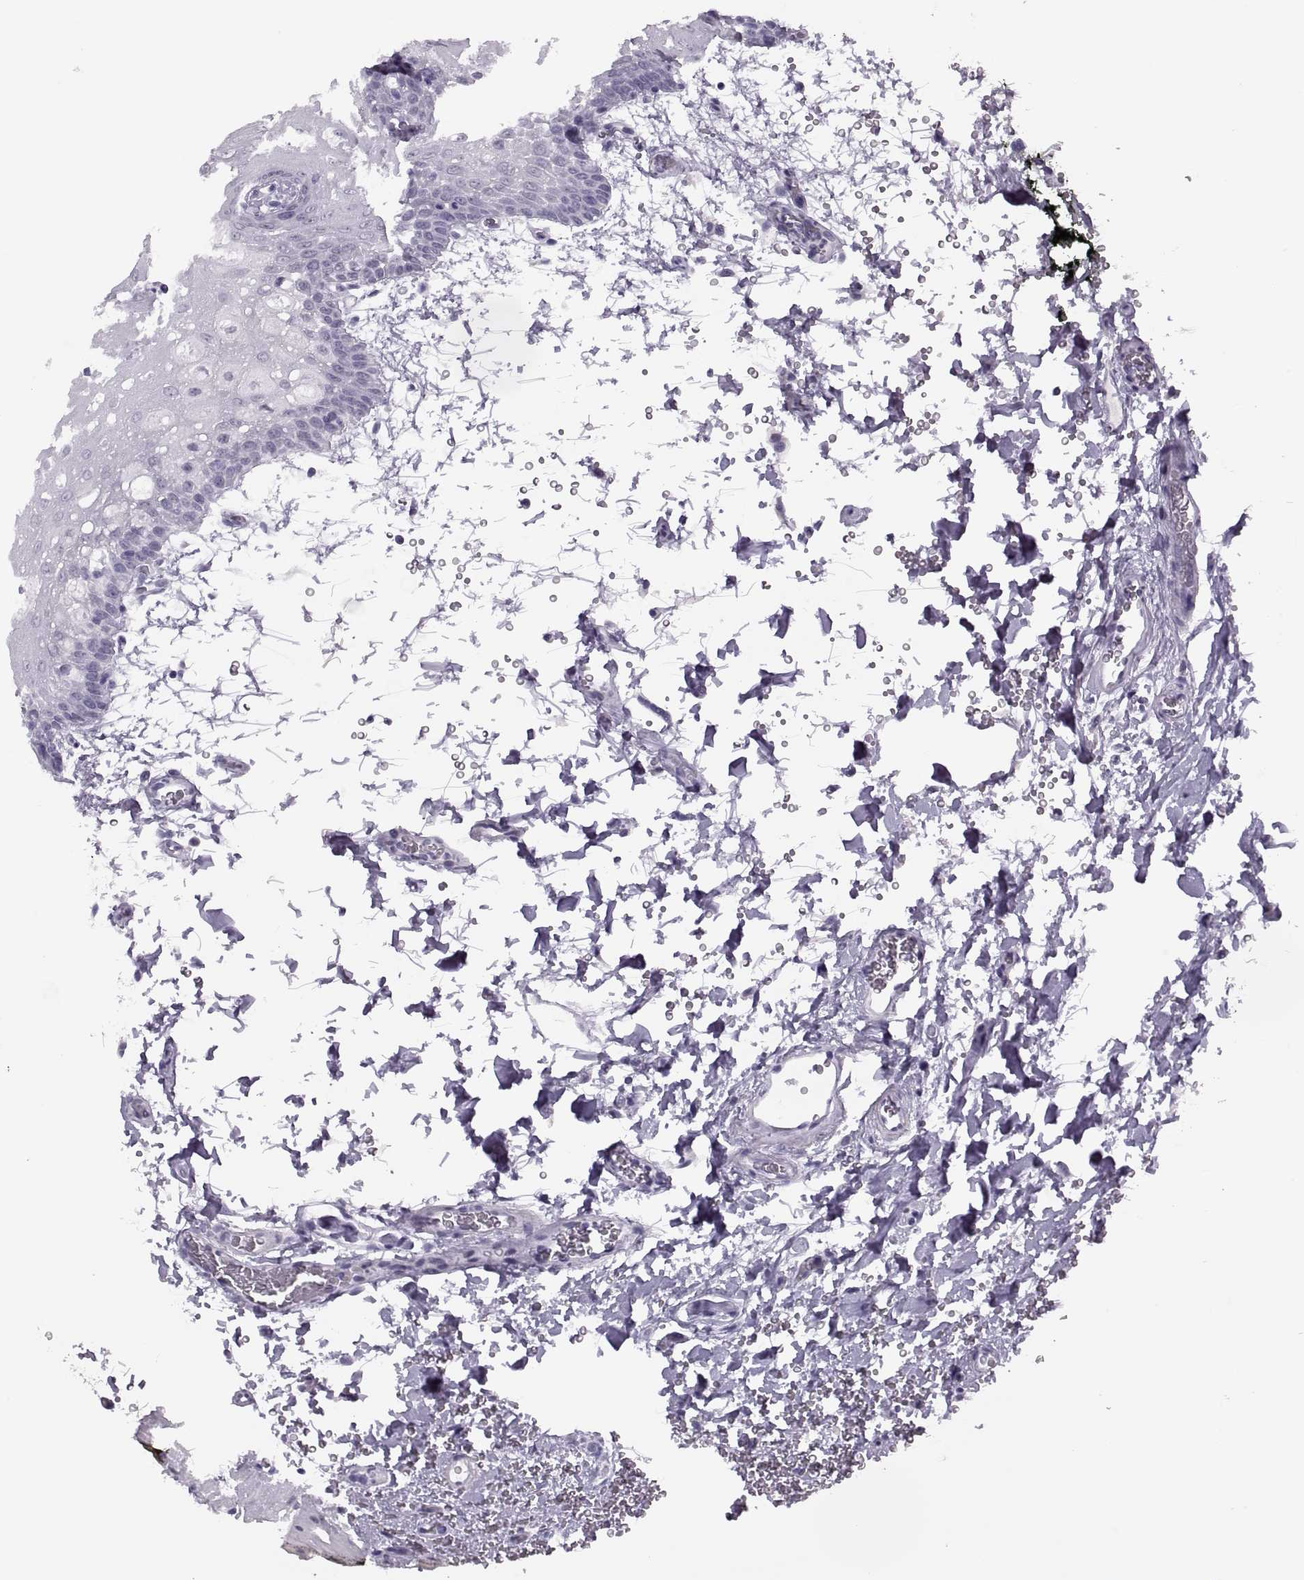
{"staining": {"intensity": "negative", "quantity": "none", "location": "none"}, "tissue": "oral mucosa", "cell_type": "Squamous epithelial cells", "image_type": "normal", "snomed": [{"axis": "morphology", "description": "Normal tissue, NOS"}, {"axis": "topography", "description": "Oral tissue"}, {"axis": "topography", "description": "Head-Neck"}], "caption": "Immunohistochemistry image of unremarkable oral mucosa: oral mucosa stained with DAB (3,3'-diaminobenzidine) exhibits no significant protein positivity in squamous epithelial cells.", "gene": "FAM24A", "patient": {"sex": "male", "age": 65}}